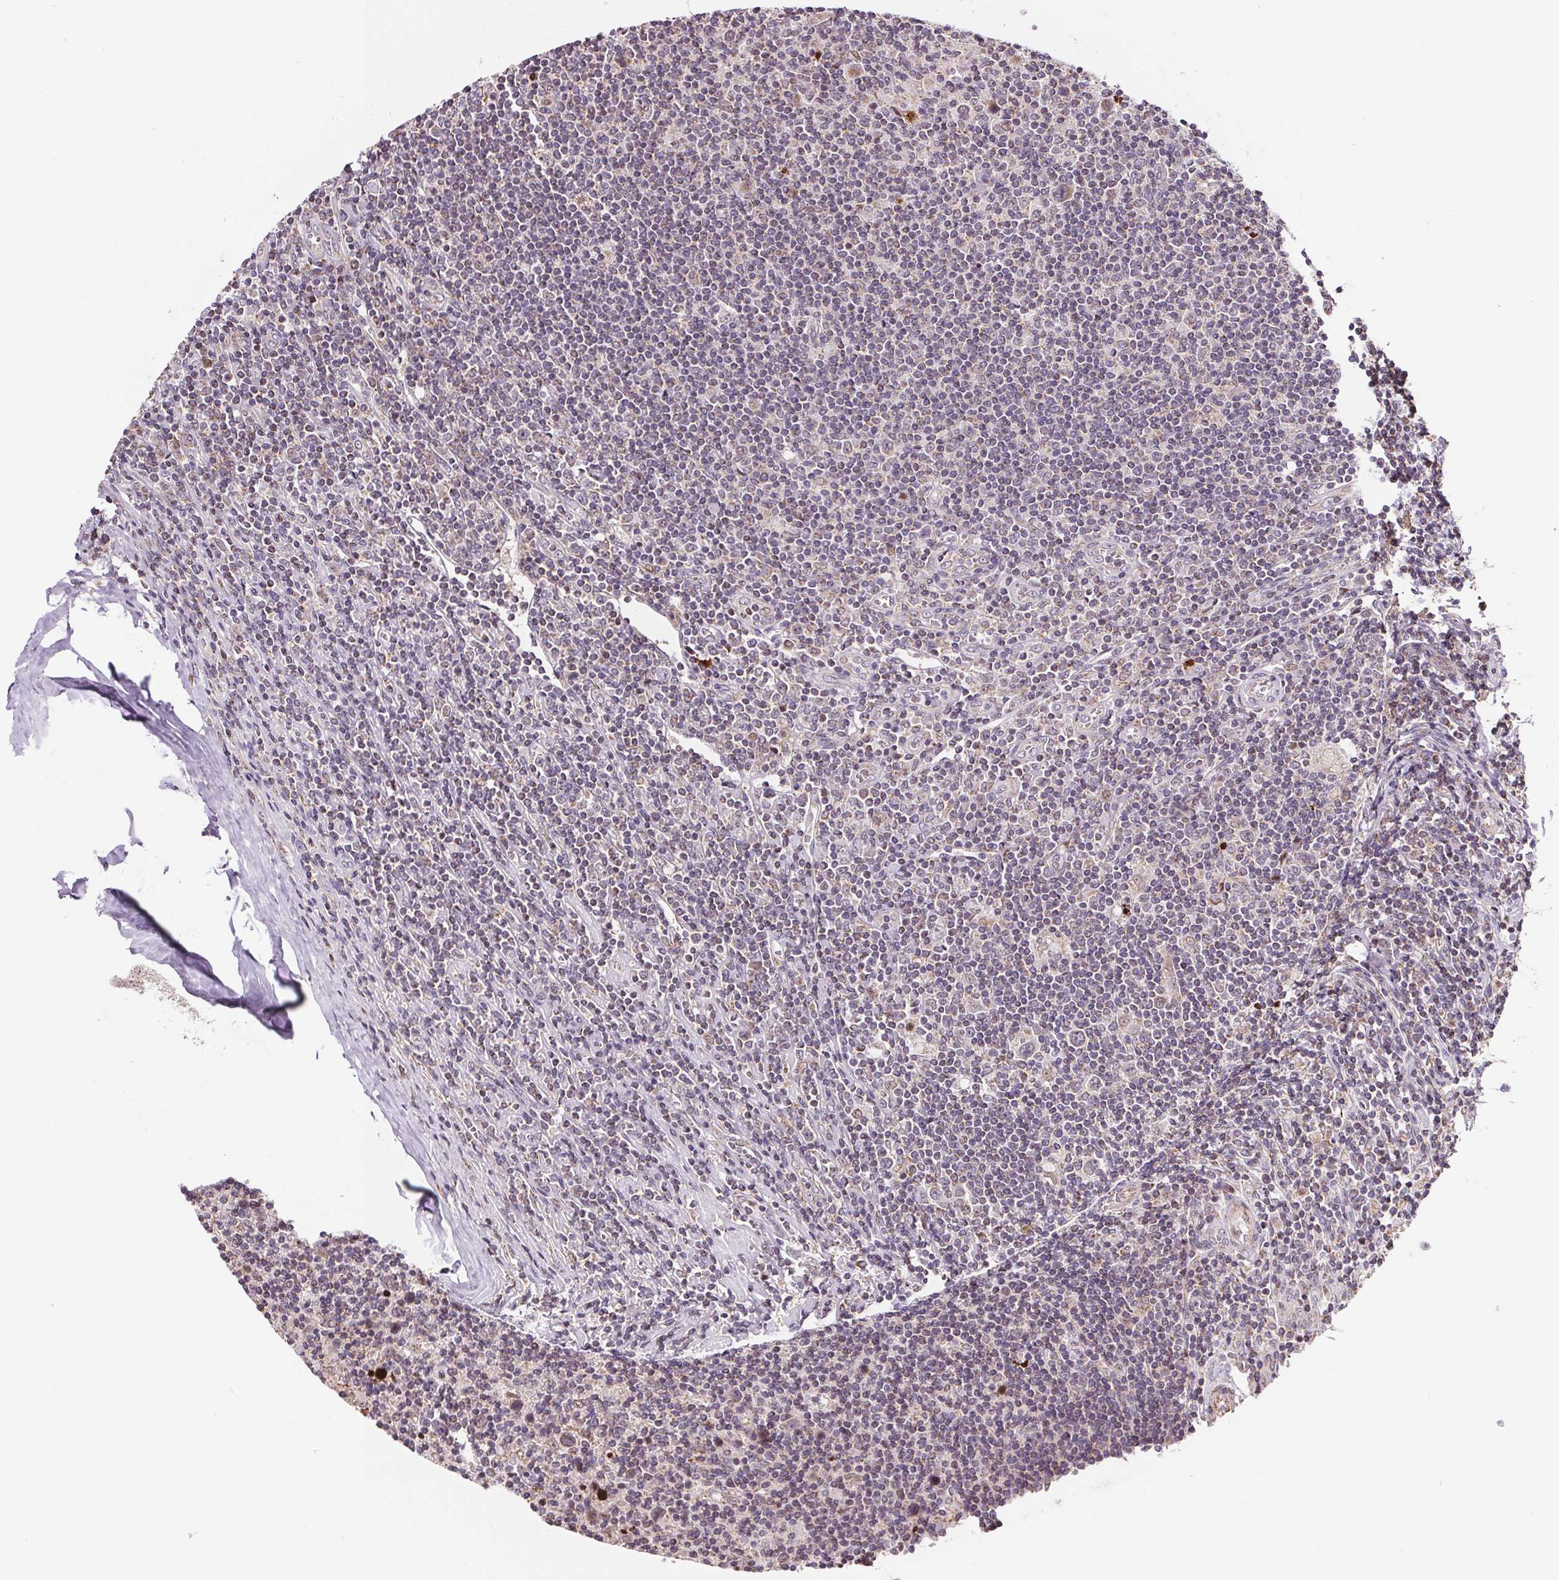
{"staining": {"intensity": "negative", "quantity": "none", "location": "none"}, "tissue": "lymphoma", "cell_type": "Tumor cells", "image_type": "cancer", "snomed": [{"axis": "morphology", "description": "Hodgkin's disease, NOS"}, {"axis": "topography", "description": "Lymph node"}], "caption": "Image shows no significant protein staining in tumor cells of Hodgkin's disease.", "gene": "SUCLA2", "patient": {"sex": "male", "age": 40}}